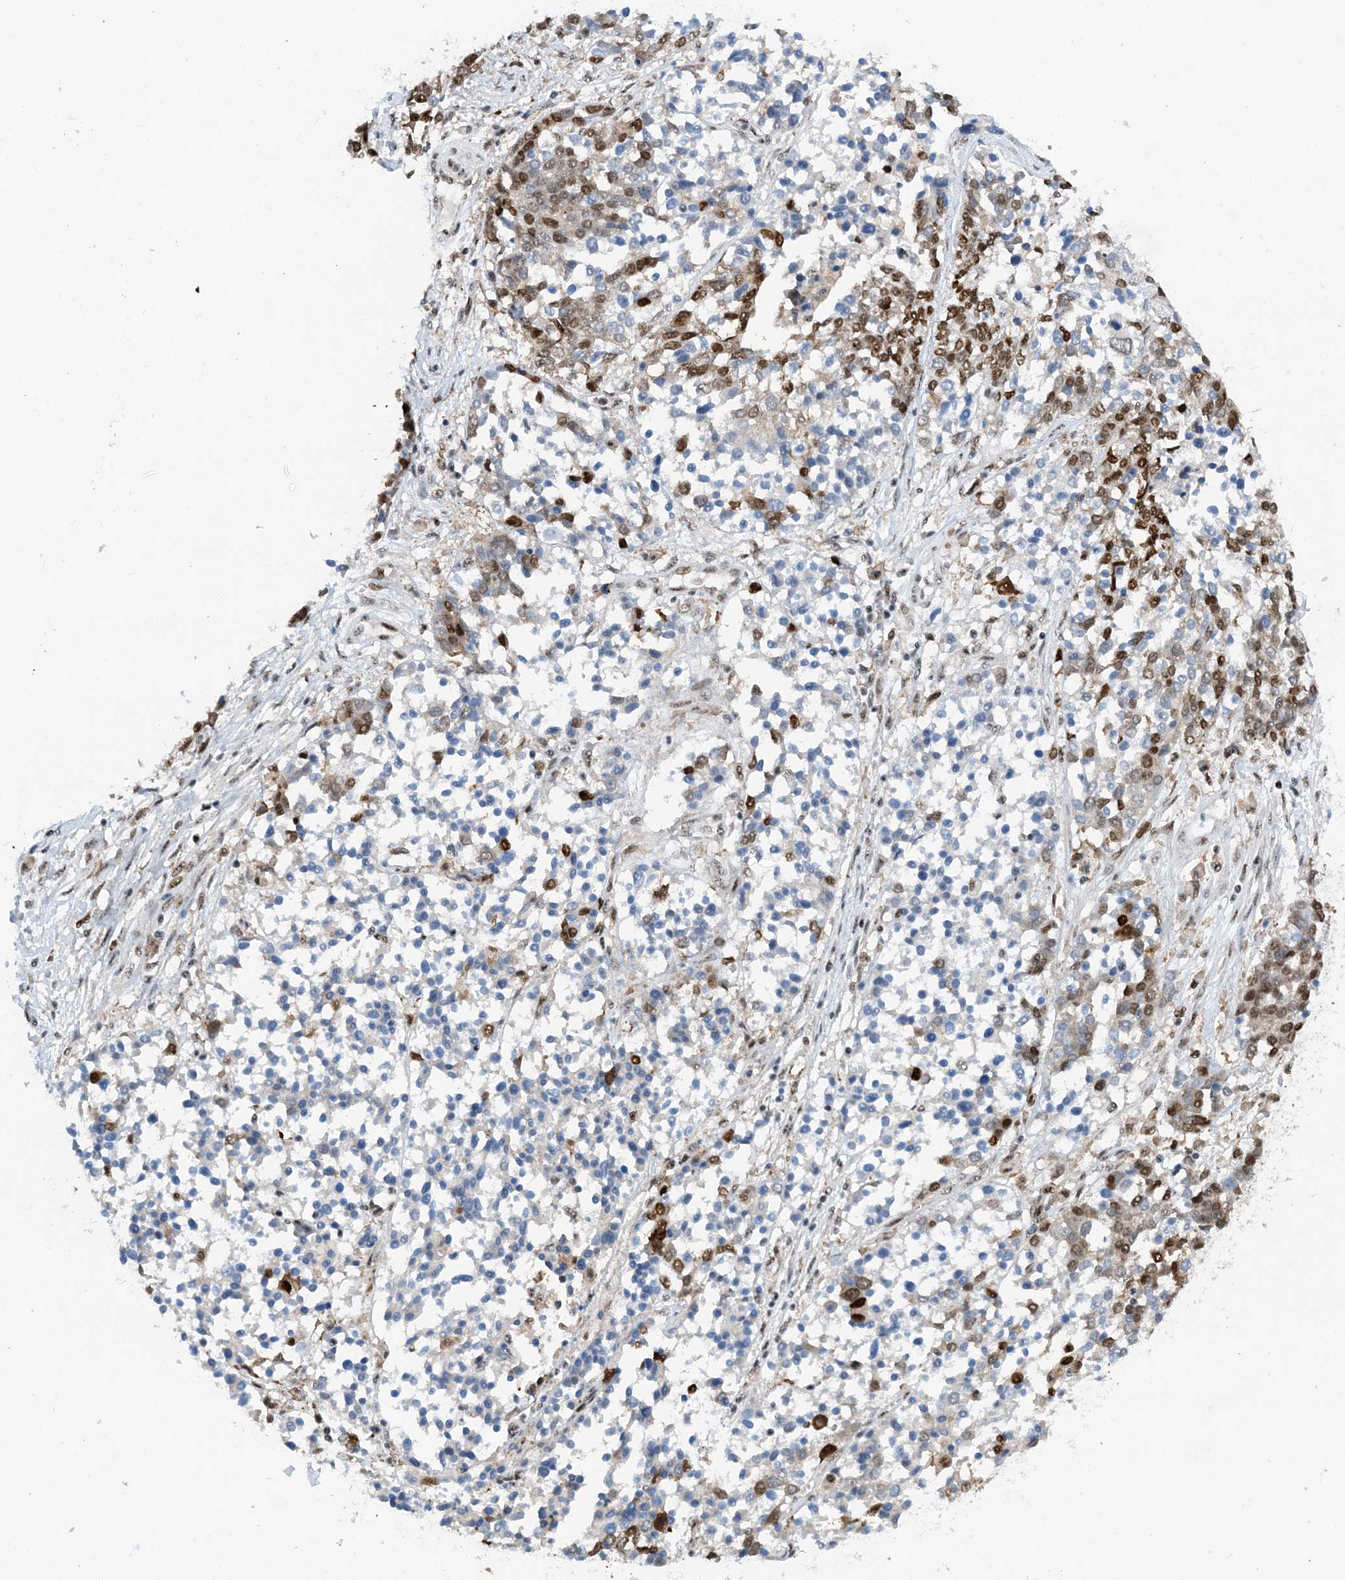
{"staining": {"intensity": "moderate", "quantity": "<25%", "location": "nuclear"}, "tissue": "ovarian cancer", "cell_type": "Tumor cells", "image_type": "cancer", "snomed": [{"axis": "morphology", "description": "Cystadenocarcinoma, serous, NOS"}, {"axis": "topography", "description": "Ovary"}], "caption": "Immunohistochemical staining of human ovarian serous cystadenocarcinoma reveals low levels of moderate nuclear protein staining in about <25% of tumor cells. The staining is performed using DAB brown chromogen to label protein expression. The nuclei are counter-stained blue using hematoxylin.", "gene": "HEMK1", "patient": {"sex": "female", "age": 44}}